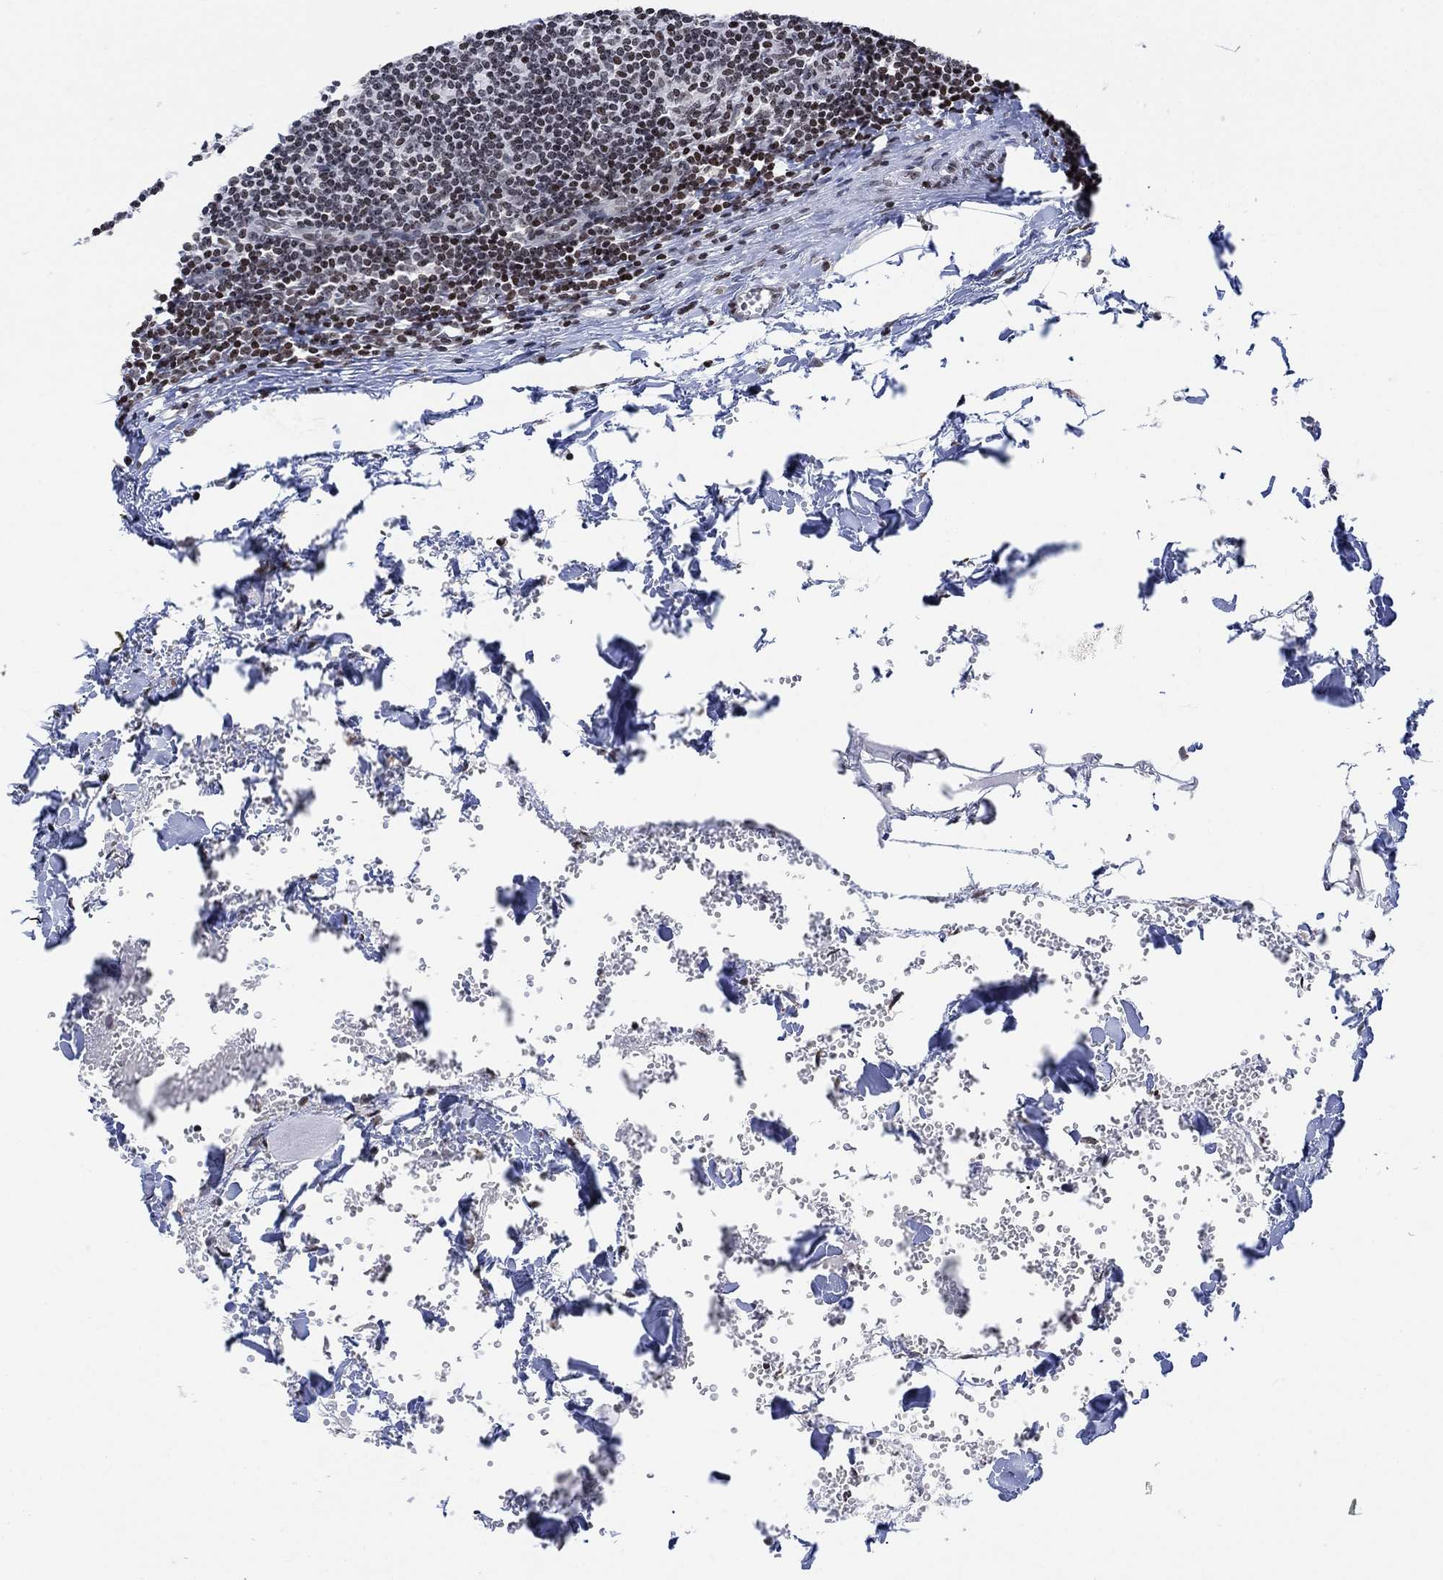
{"staining": {"intensity": "negative", "quantity": "none", "location": "none"}, "tissue": "lymph node", "cell_type": "Germinal center cells", "image_type": "normal", "snomed": [{"axis": "morphology", "description": "Normal tissue, NOS"}, {"axis": "topography", "description": "Lymph node"}], "caption": "Lymph node stained for a protein using immunohistochemistry exhibits no positivity germinal center cells.", "gene": "ABHD14A", "patient": {"sex": "male", "age": 59}}